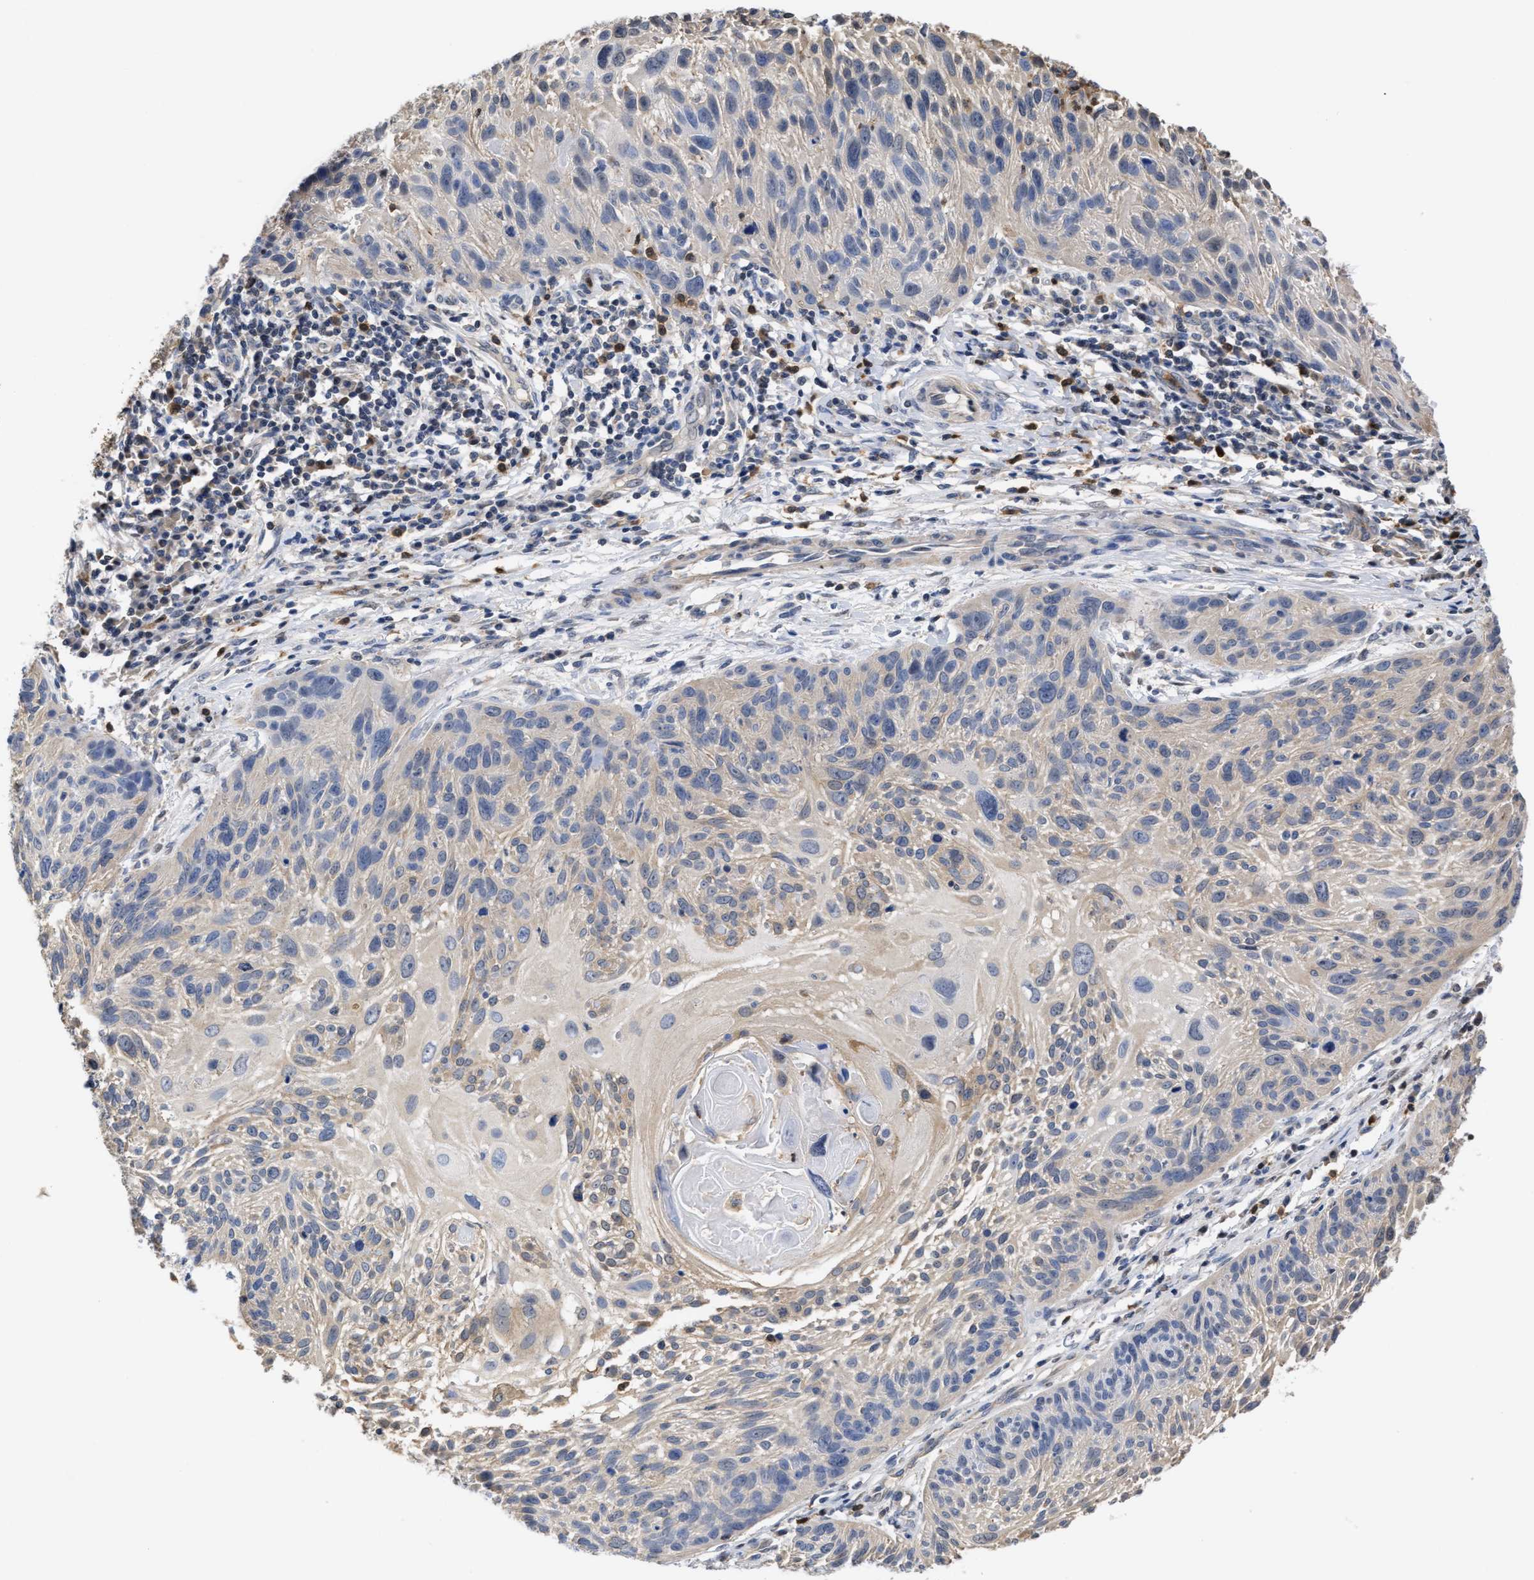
{"staining": {"intensity": "negative", "quantity": "none", "location": "none"}, "tissue": "cervical cancer", "cell_type": "Tumor cells", "image_type": "cancer", "snomed": [{"axis": "morphology", "description": "Squamous cell carcinoma, NOS"}, {"axis": "topography", "description": "Cervix"}], "caption": "A histopathology image of human squamous cell carcinoma (cervical) is negative for staining in tumor cells. Nuclei are stained in blue.", "gene": "KLHDC1", "patient": {"sex": "female", "age": 51}}